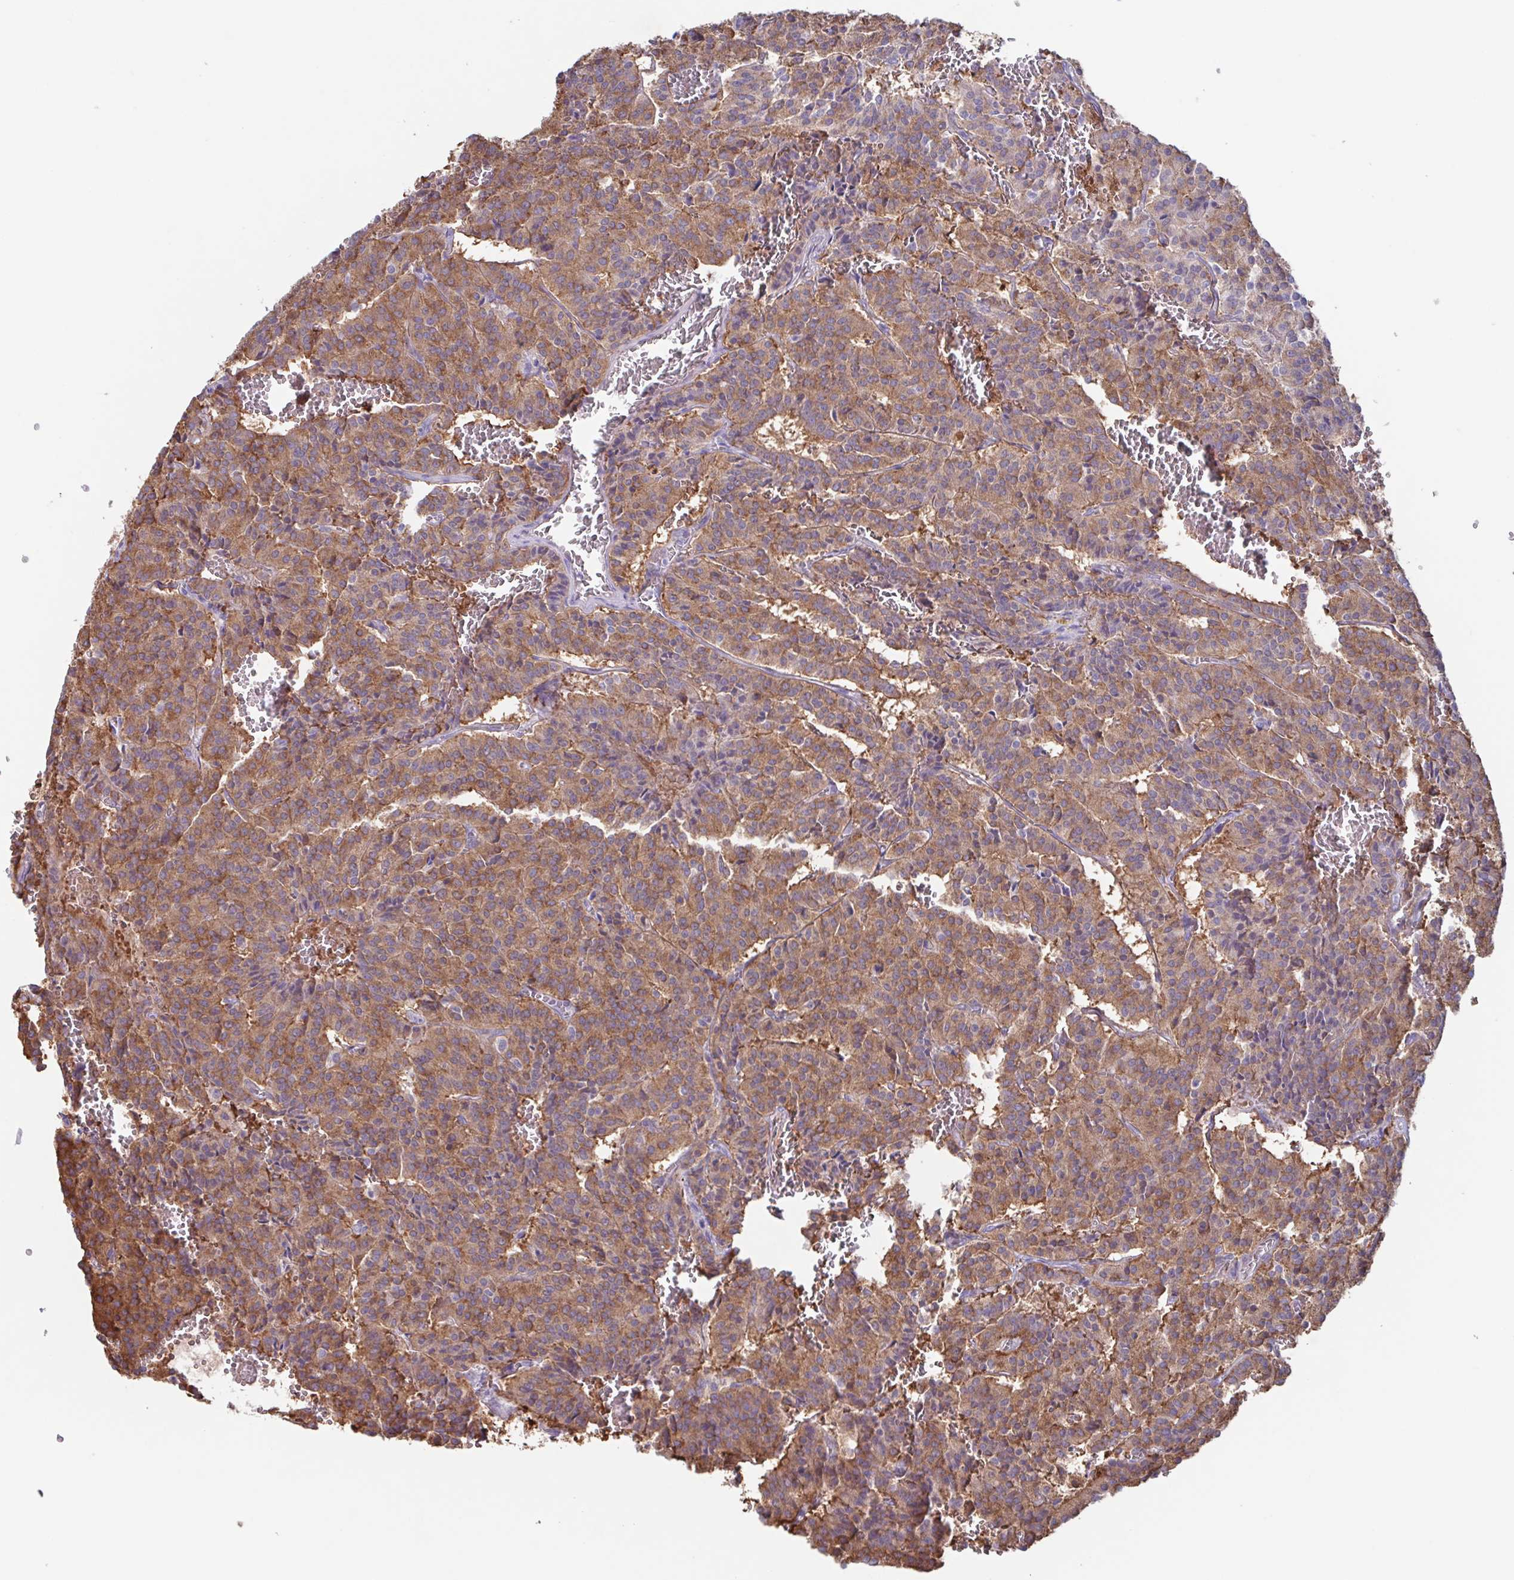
{"staining": {"intensity": "moderate", "quantity": ">75%", "location": "cytoplasmic/membranous"}, "tissue": "carcinoid", "cell_type": "Tumor cells", "image_type": "cancer", "snomed": [{"axis": "morphology", "description": "Carcinoid, malignant, NOS"}, {"axis": "topography", "description": "Lung"}], "caption": "Protein staining of carcinoid tissue demonstrates moderate cytoplasmic/membranous staining in approximately >75% of tumor cells.", "gene": "TPD52", "patient": {"sex": "male", "age": 70}}